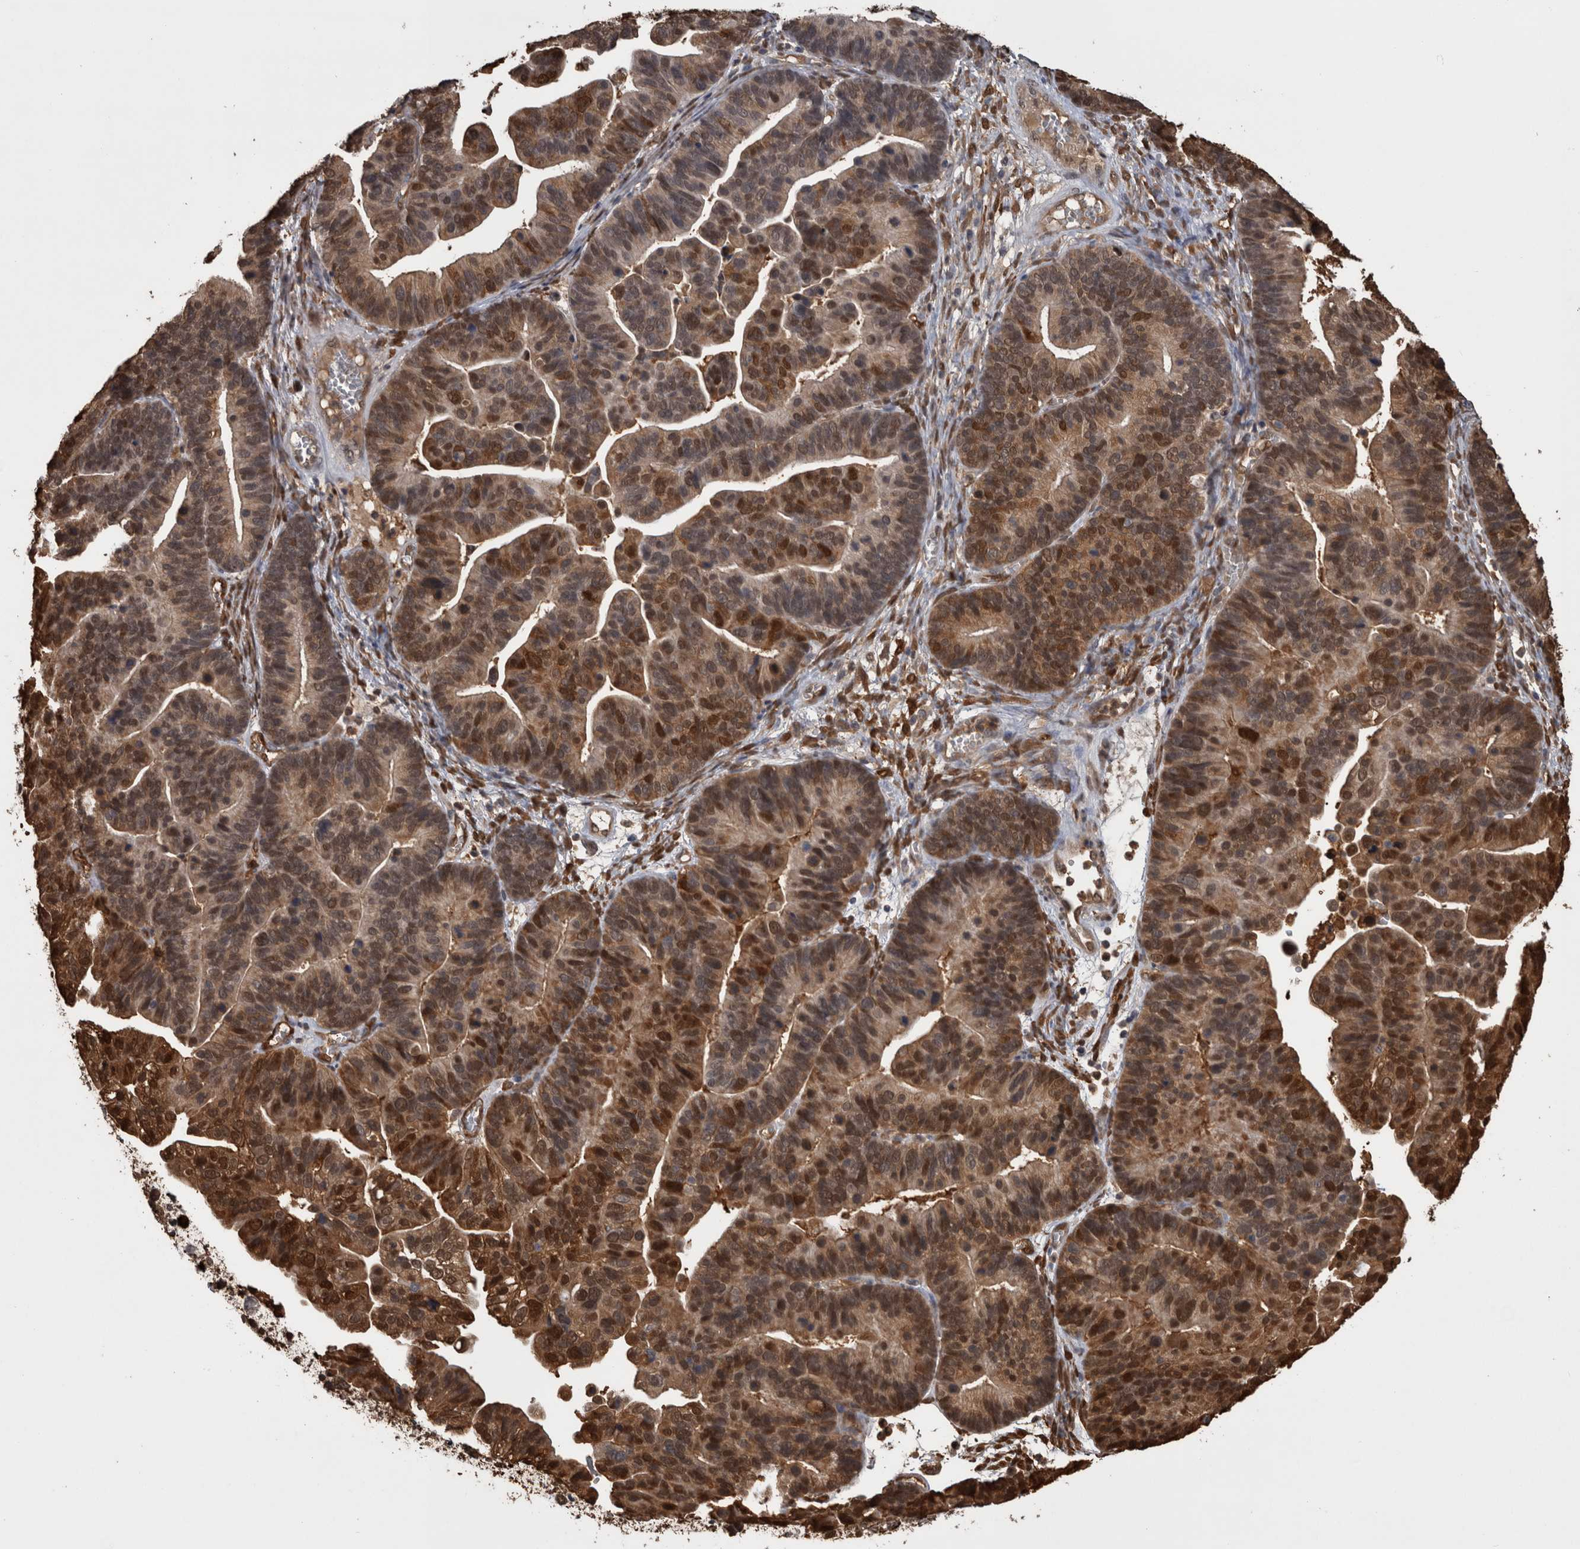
{"staining": {"intensity": "moderate", "quantity": ">75%", "location": "cytoplasmic/membranous,nuclear"}, "tissue": "ovarian cancer", "cell_type": "Tumor cells", "image_type": "cancer", "snomed": [{"axis": "morphology", "description": "Cystadenocarcinoma, serous, NOS"}, {"axis": "topography", "description": "Ovary"}], "caption": "High-power microscopy captured an immunohistochemistry (IHC) photomicrograph of ovarian serous cystadenocarcinoma, revealing moderate cytoplasmic/membranous and nuclear positivity in approximately >75% of tumor cells.", "gene": "LXN", "patient": {"sex": "female", "age": 56}}